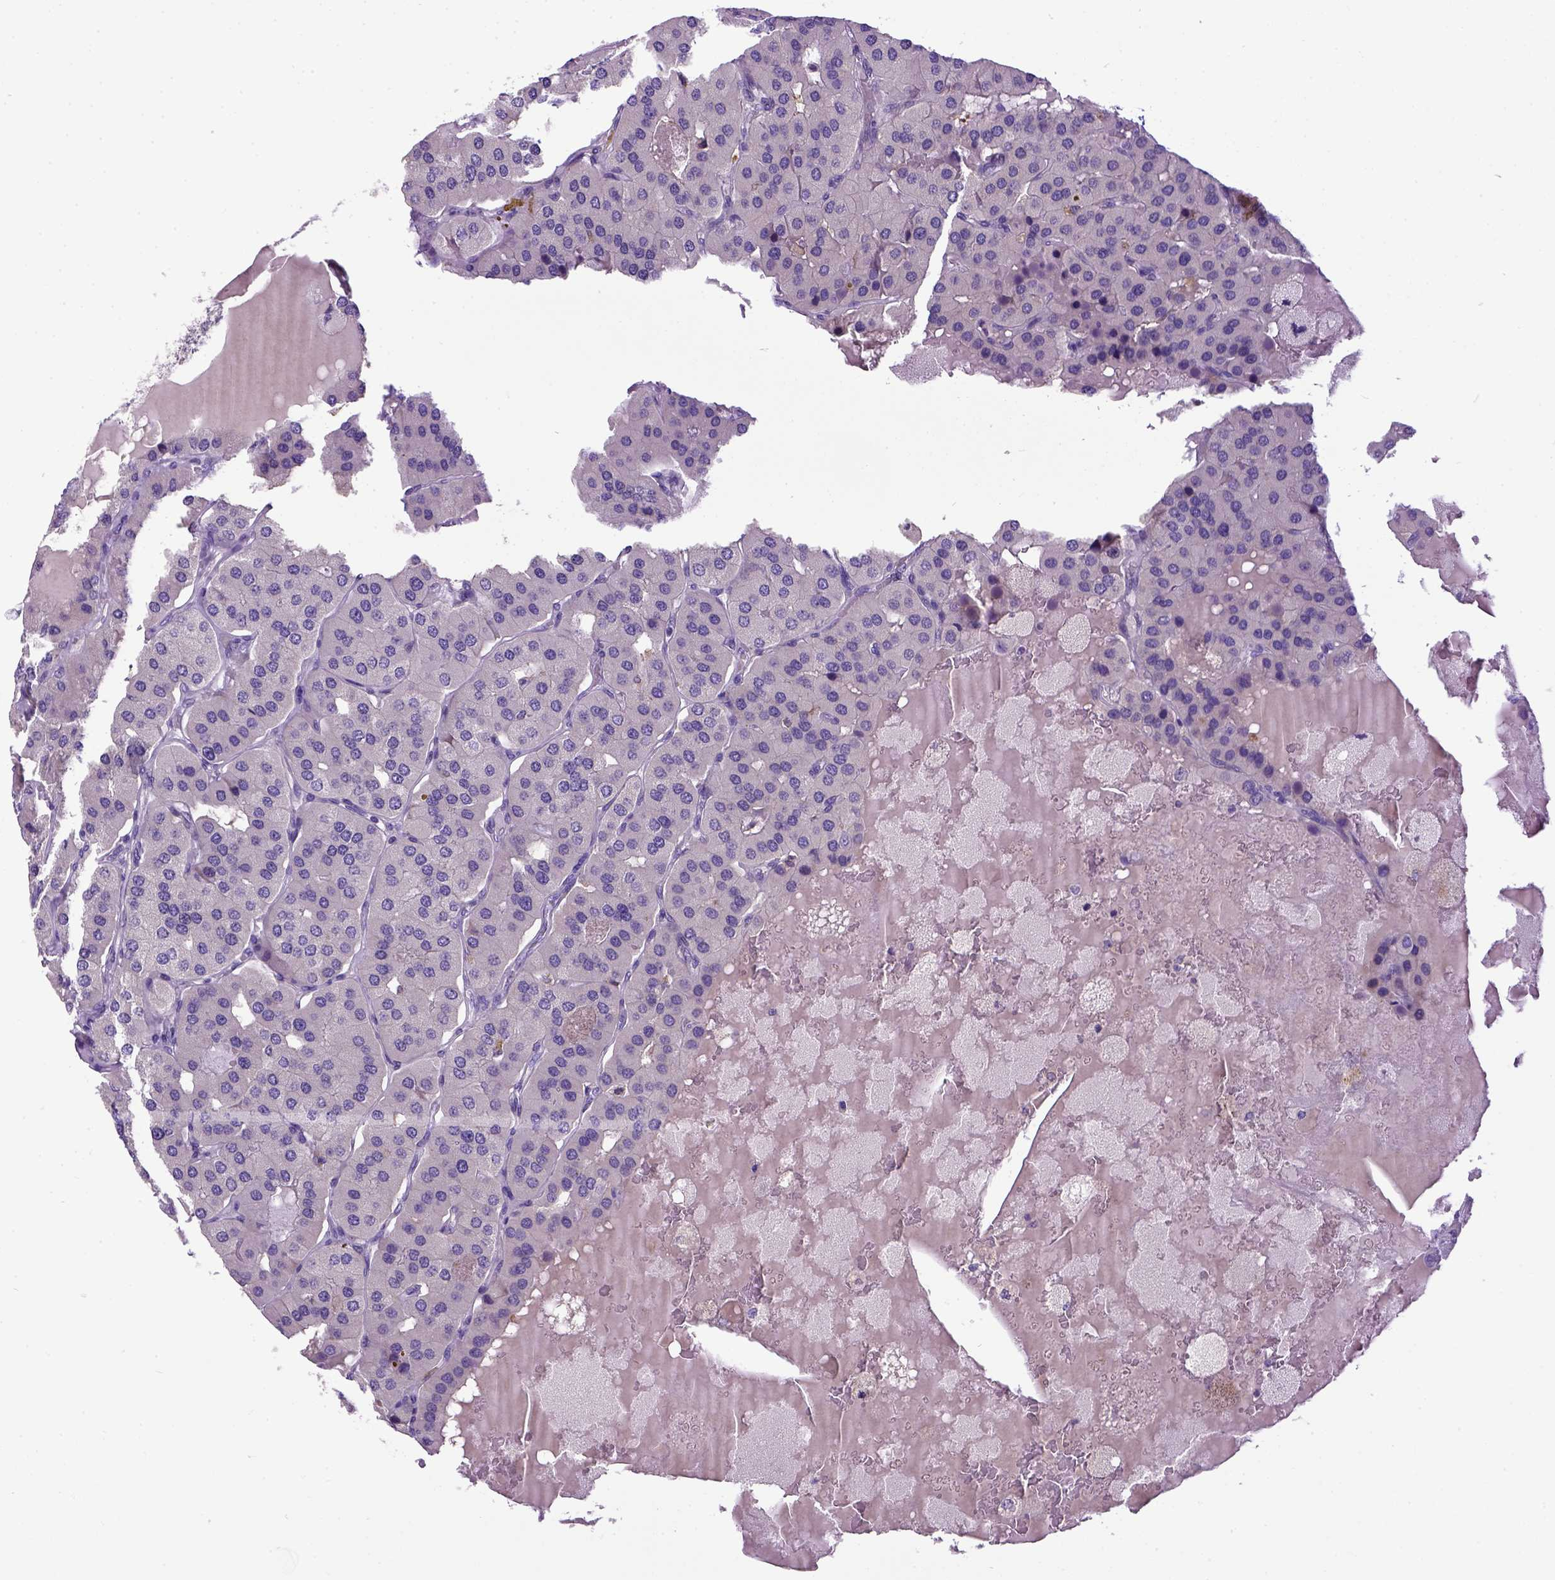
{"staining": {"intensity": "negative", "quantity": "none", "location": "none"}, "tissue": "parathyroid gland", "cell_type": "Glandular cells", "image_type": "normal", "snomed": [{"axis": "morphology", "description": "Normal tissue, NOS"}, {"axis": "morphology", "description": "Adenoma, NOS"}, {"axis": "topography", "description": "Parathyroid gland"}], "caption": "This histopathology image is of unremarkable parathyroid gland stained with IHC to label a protein in brown with the nuclei are counter-stained blue. There is no positivity in glandular cells.", "gene": "NEK5", "patient": {"sex": "female", "age": 86}}